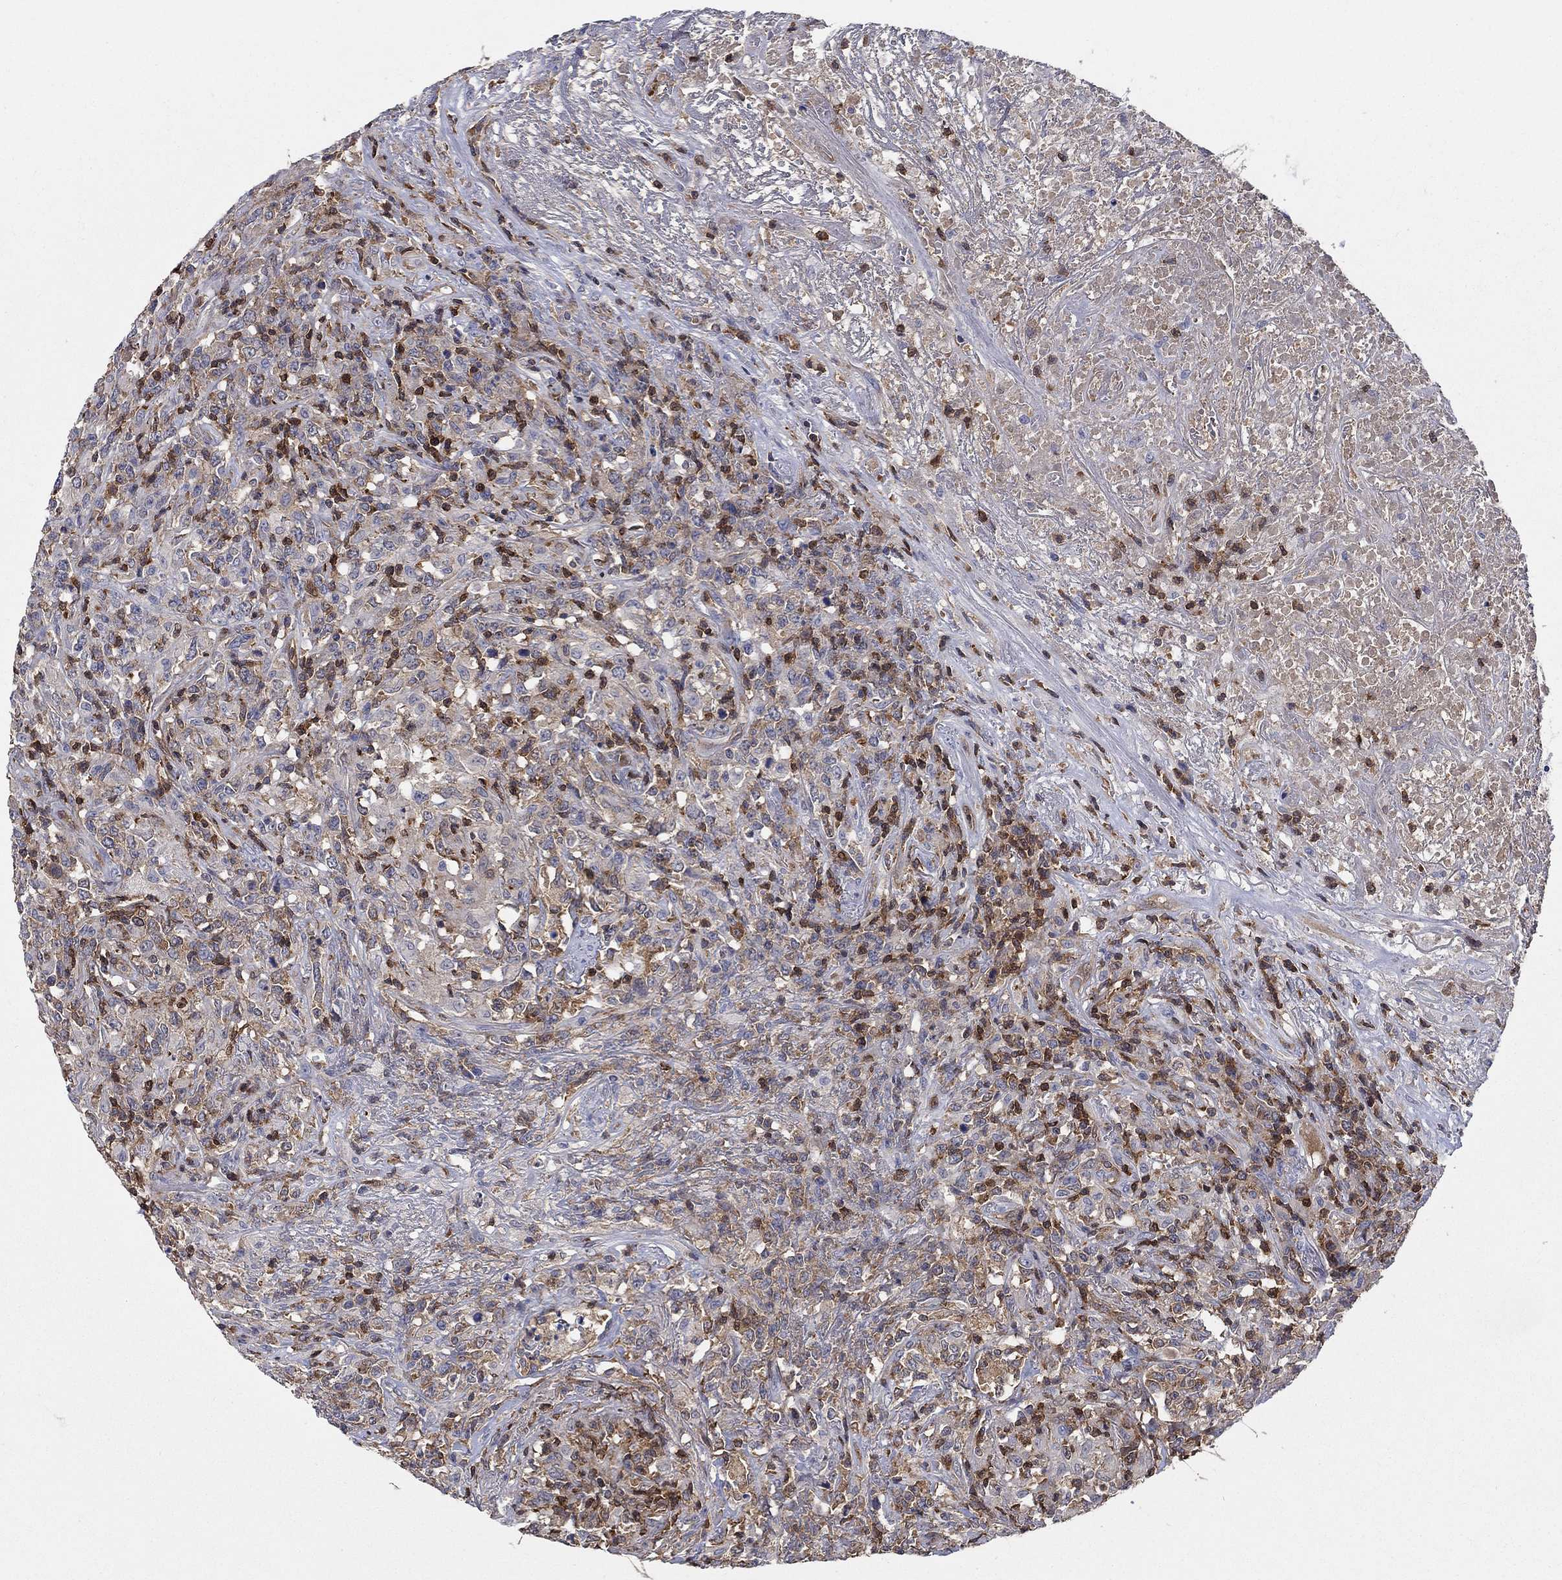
{"staining": {"intensity": "negative", "quantity": "none", "location": "none"}, "tissue": "lymphoma", "cell_type": "Tumor cells", "image_type": "cancer", "snomed": [{"axis": "morphology", "description": "Malignant lymphoma, non-Hodgkin's type, High grade"}, {"axis": "topography", "description": "Lung"}], "caption": "The immunohistochemistry histopathology image has no significant expression in tumor cells of high-grade malignant lymphoma, non-Hodgkin's type tissue.", "gene": "AGFG2", "patient": {"sex": "male", "age": 79}}